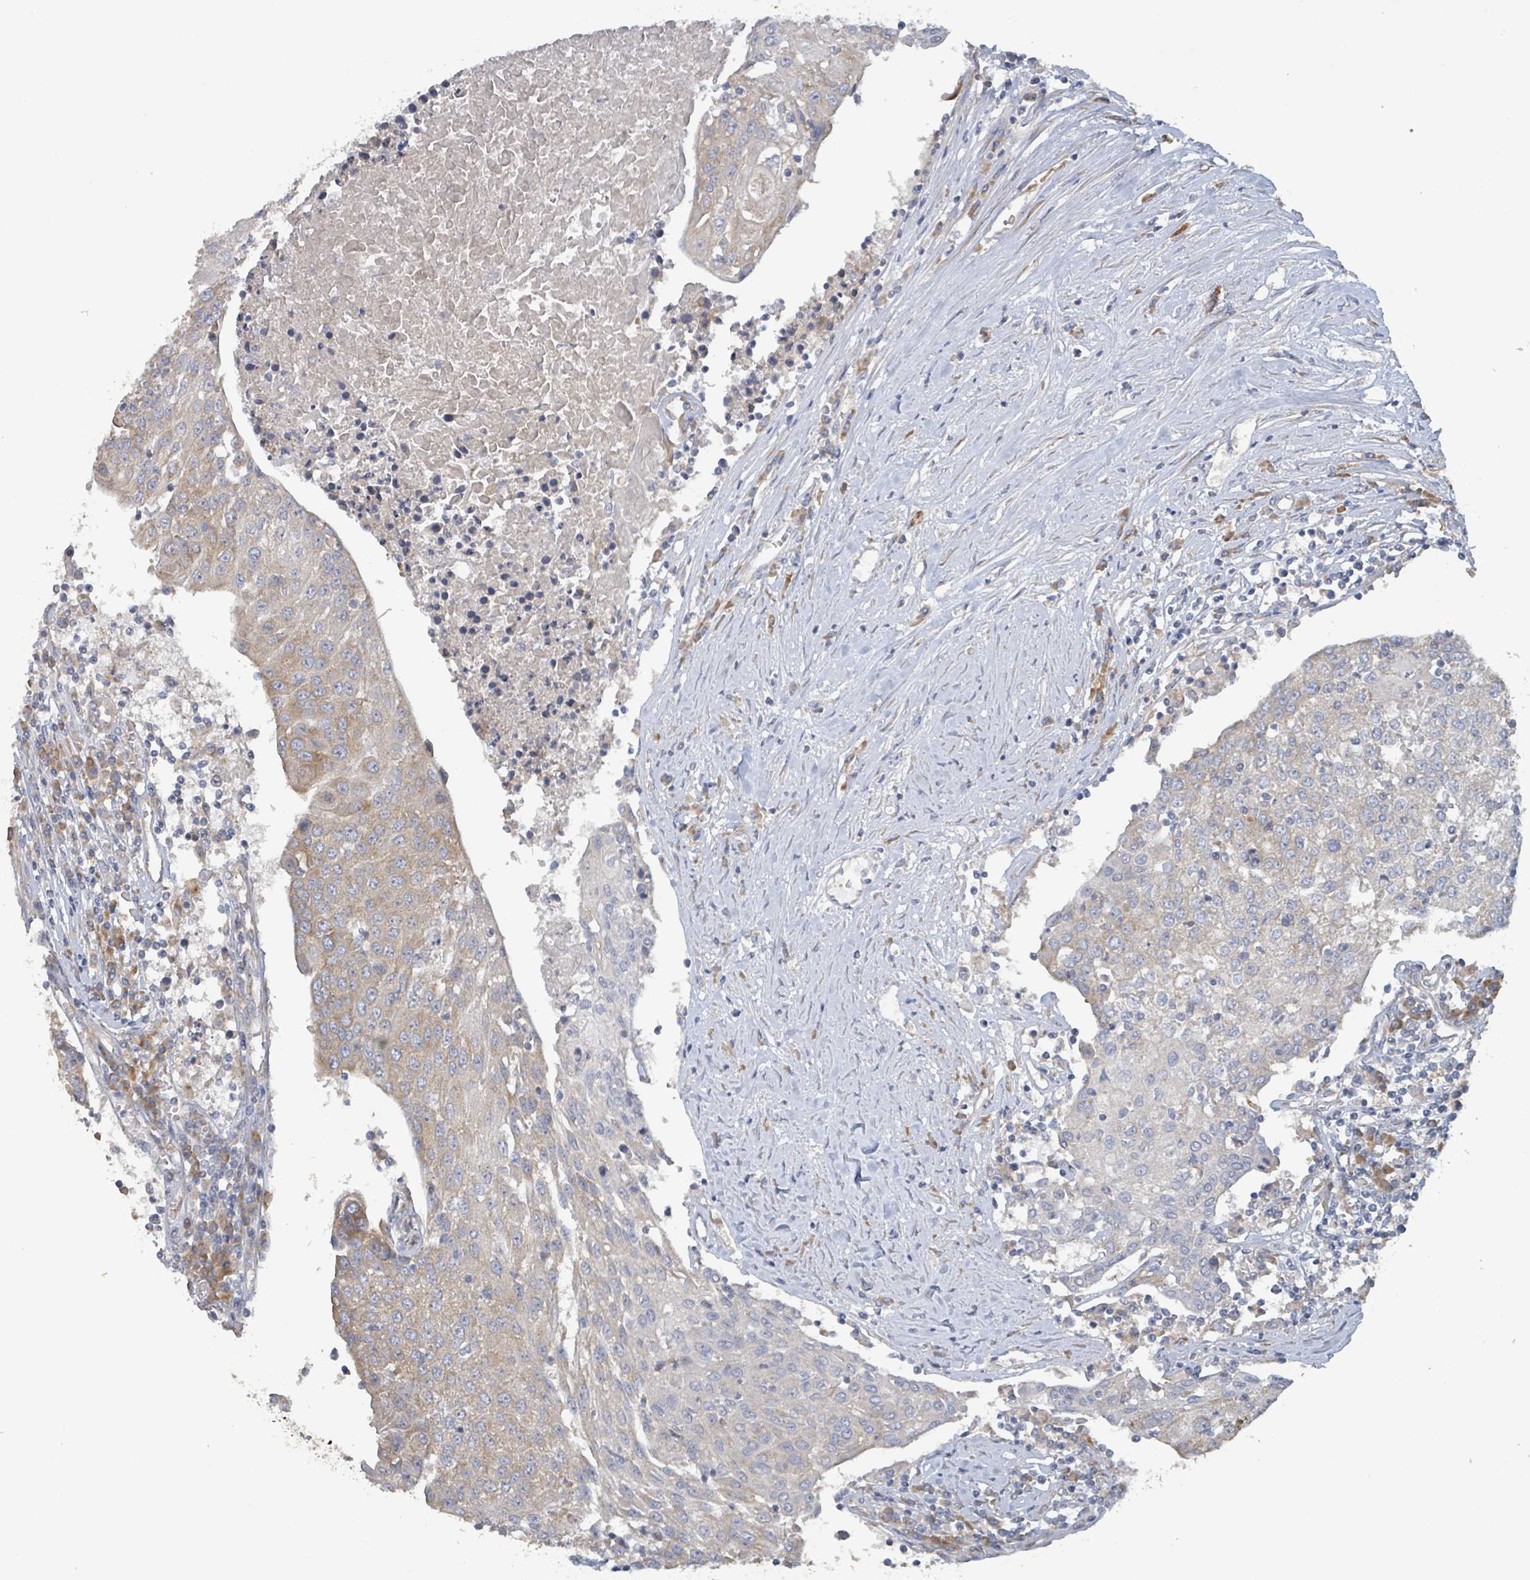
{"staining": {"intensity": "weak", "quantity": "25%-75%", "location": "cytoplasmic/membranous"}, "tissue": "urothelial cancer", "cell_type": "Tumor cells", "image_type": "cancer", "snomed": [{"axis": "morphology", "description": "Urothelial carcinoma, High grade"}, {"axis": "topography", "description": "Urinary bladder"}], "caption": "This is an image of immunohistochemistry (IHC) staining of urothelial cancer, which shows weak staining in the cytoplasmic/membranous of tumor cells.", "gene": "RPL32", "patient": {"sex": "female", "age": 85}}